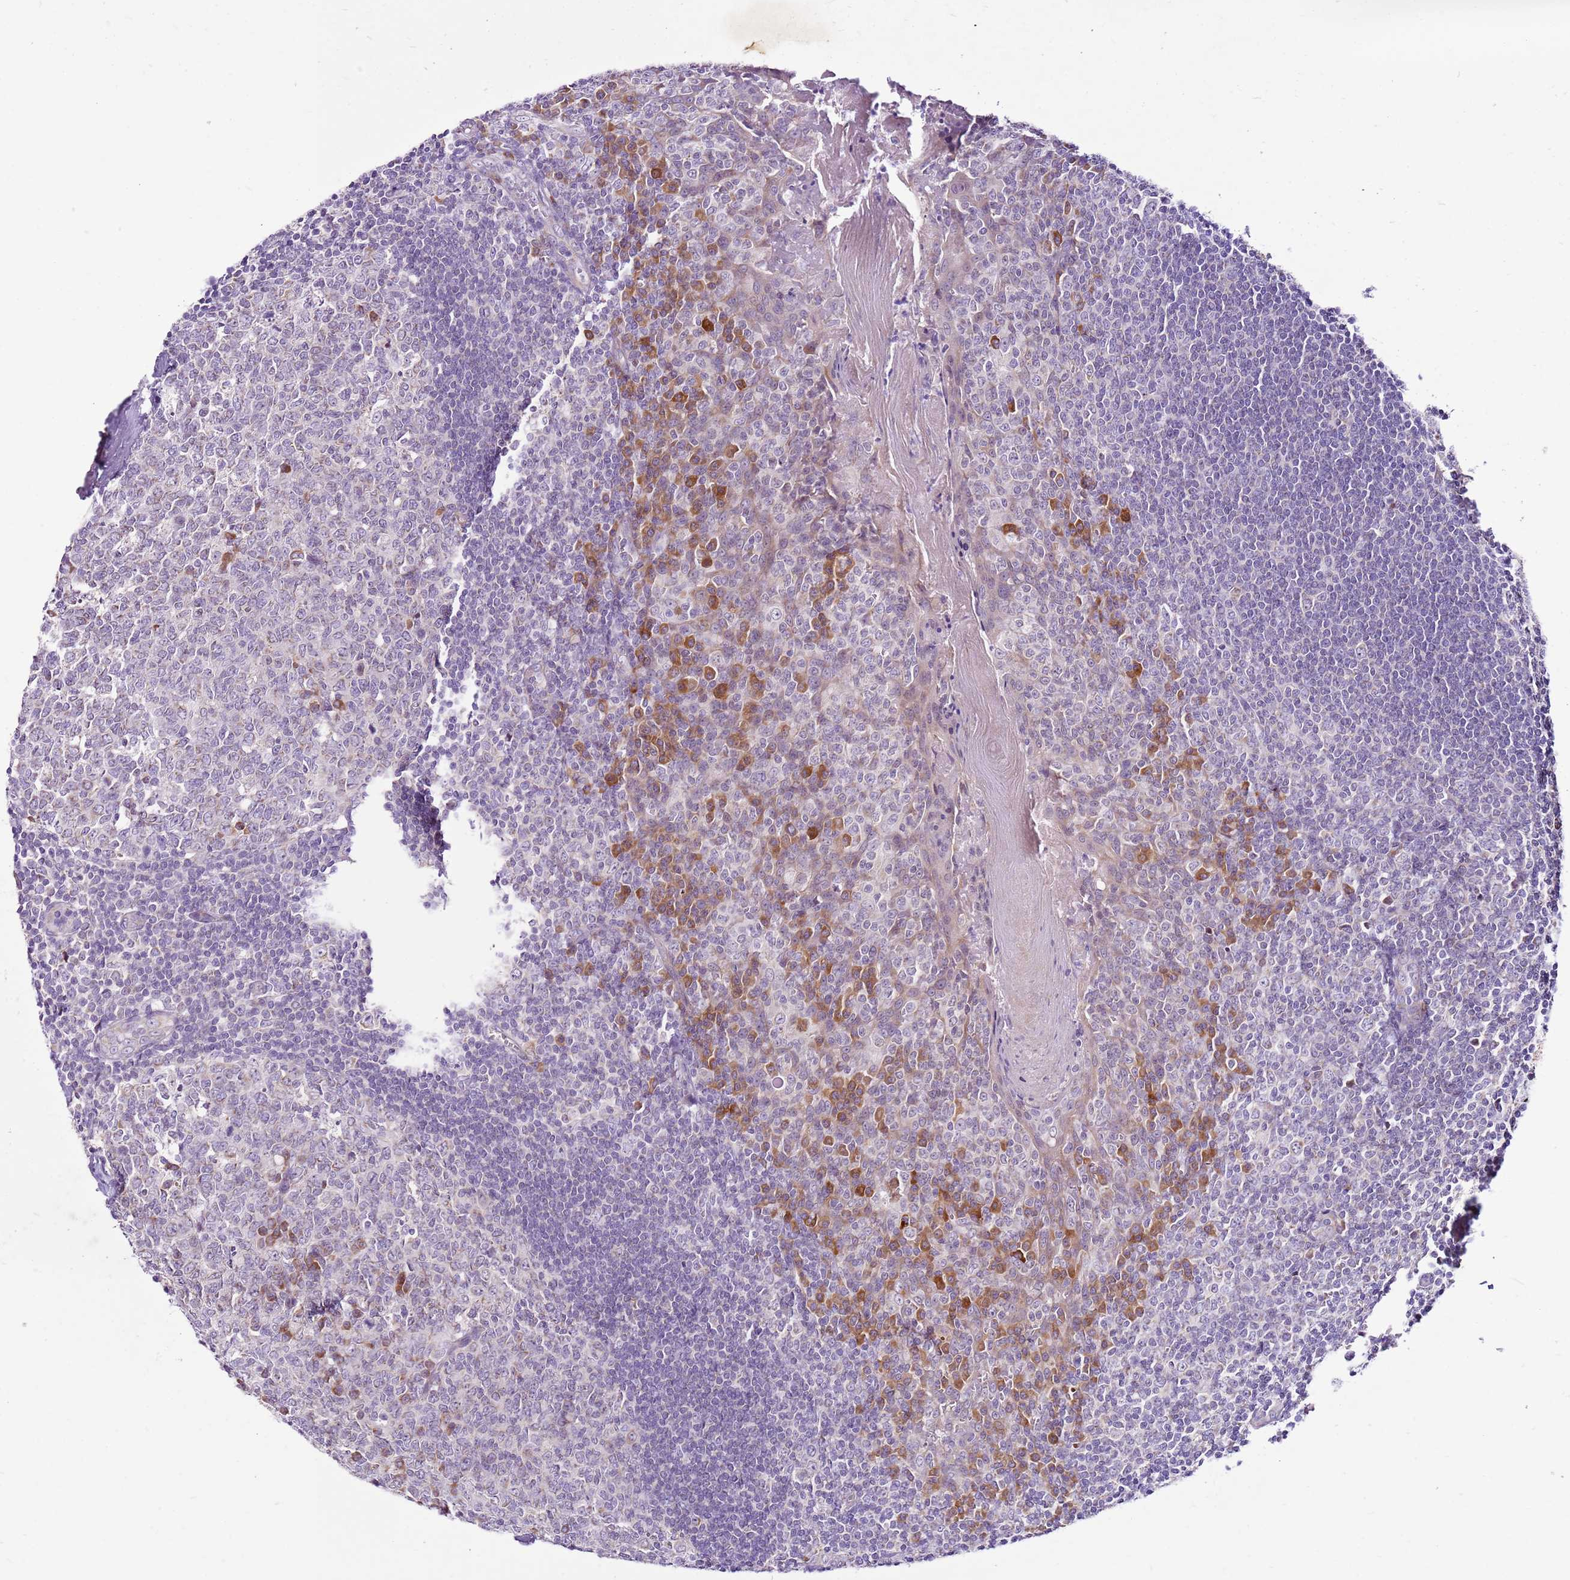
{"staining": {"intensity": "moderate", "quantity": "<25%", "location": "cytoplasmic/membranous"}, "tissue": "tonsil", "cell_type": "Germinal center cells", "image_type": "normal", "snomed": [{"axis": "morphology", "description": "Normal tissue, NOS"}, {"axis": "topography", "description": "Tonsil"}], "caption": "Germinal center cells display moderate cytoplasmic/membranous positivity in approximately <25% of cells in benign tonsil. The staining was performed using DAB to visualize the protein expression in brown, while the nuclei were stained in blue with hematoxylin (Magnification: 20x).", "gene": "MRPL36", "patient": {"sex": "male", "age": 27}}